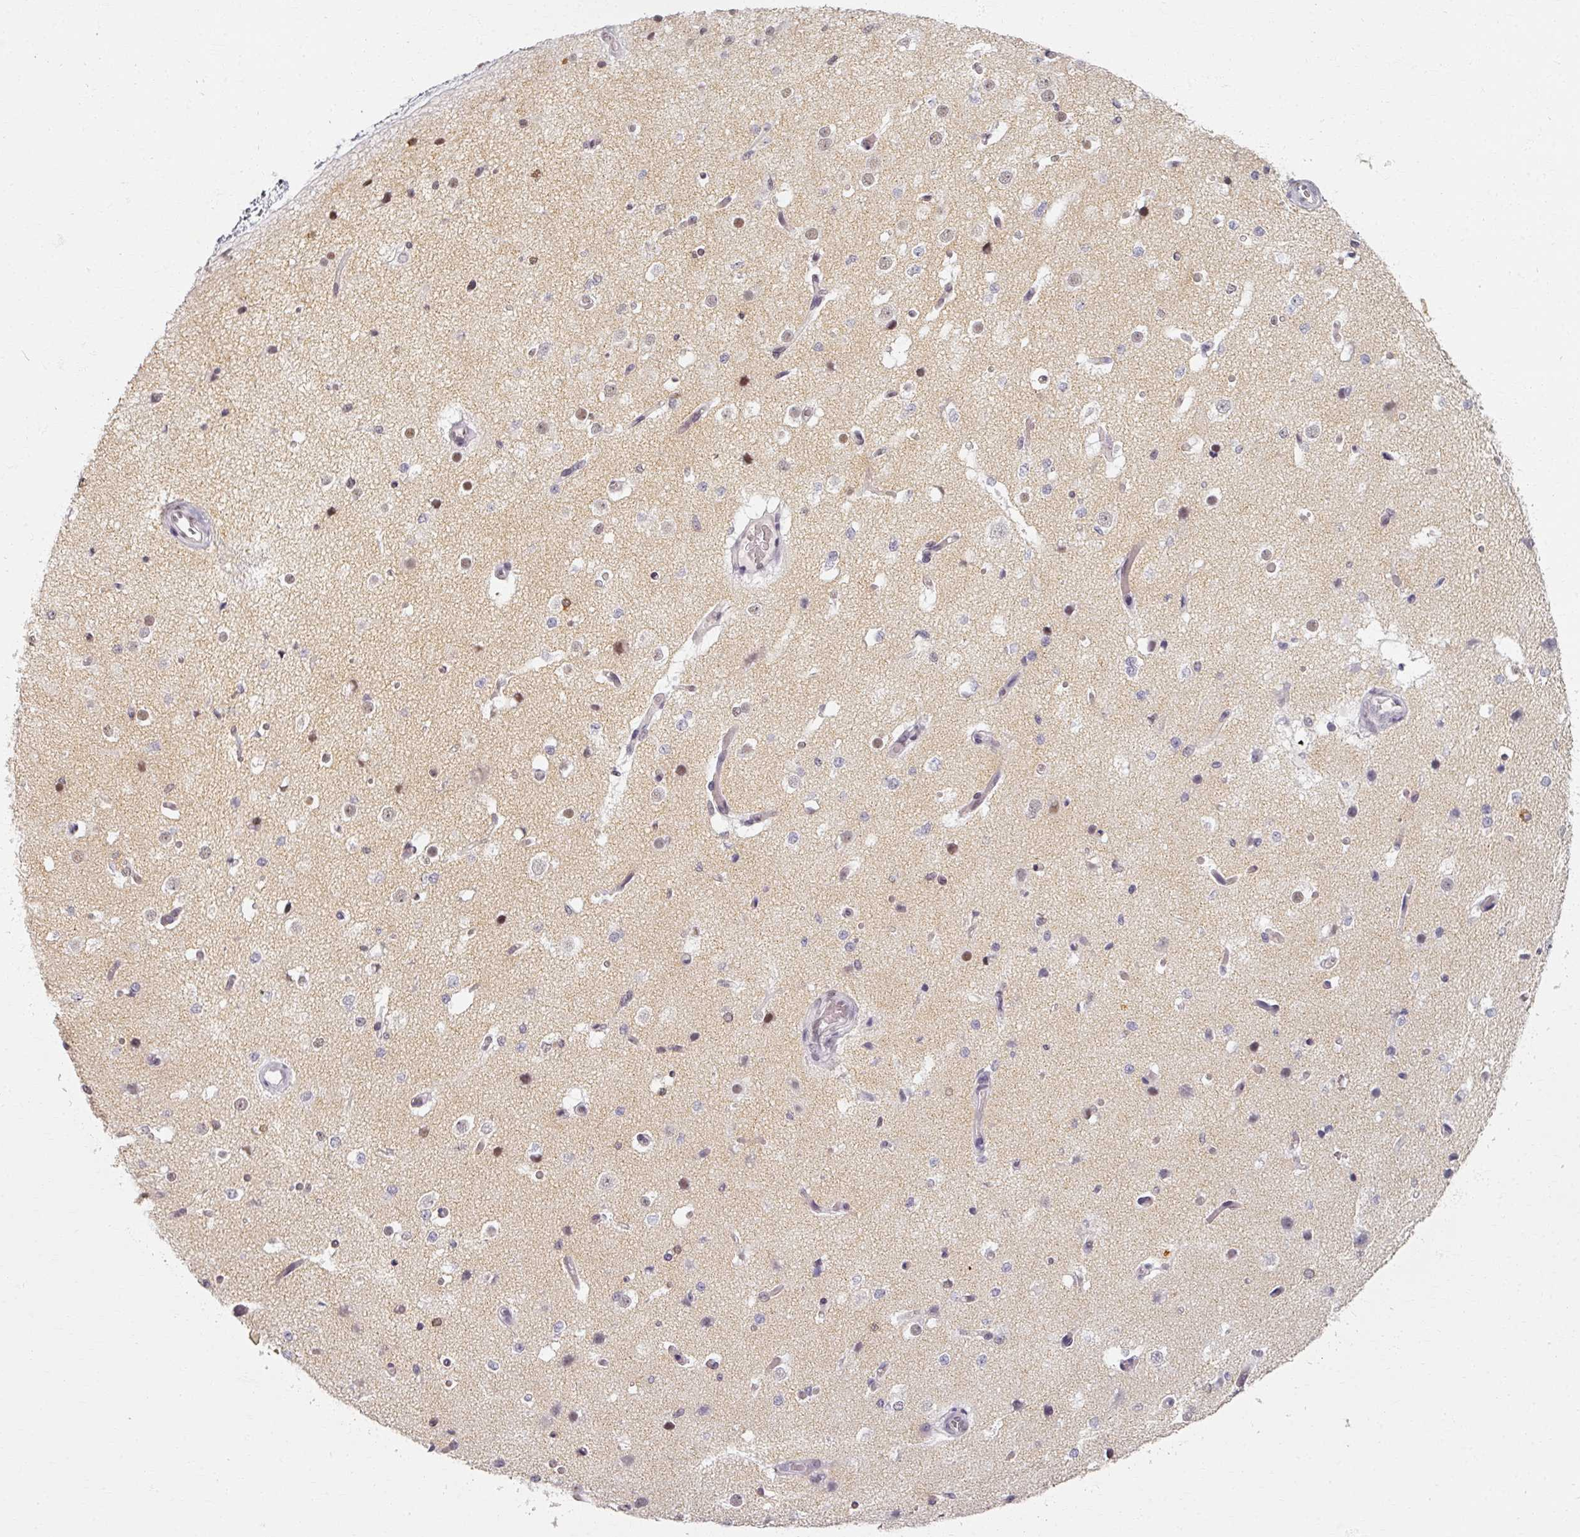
{"staining": {"intensity": "moderate", "quantity": "<25%", "location": "cytoplasmic/membranous"}, "tissue": "cerebral cortex", "cell_type": "Endothelial cells", "image_type": "normal", "snomed": [{"axis": "morphology", "description": "Normal tissue, NOS"}, {"axis": "morphology", "description": "Inflammation, NOS"}, {"axis": "topography", "description": "Cerebral cortex"}], "caption": "Immunohistochemical staining of normal cerebral cortex reveals low levels of moderate cytoplasmic/membranous expression in approximately <25% of endothelial cells. (IHC, brightfield microscopy, high magnification).", "gene": "RIPOR3", "patient": {"sex": "male", "age": 6}}